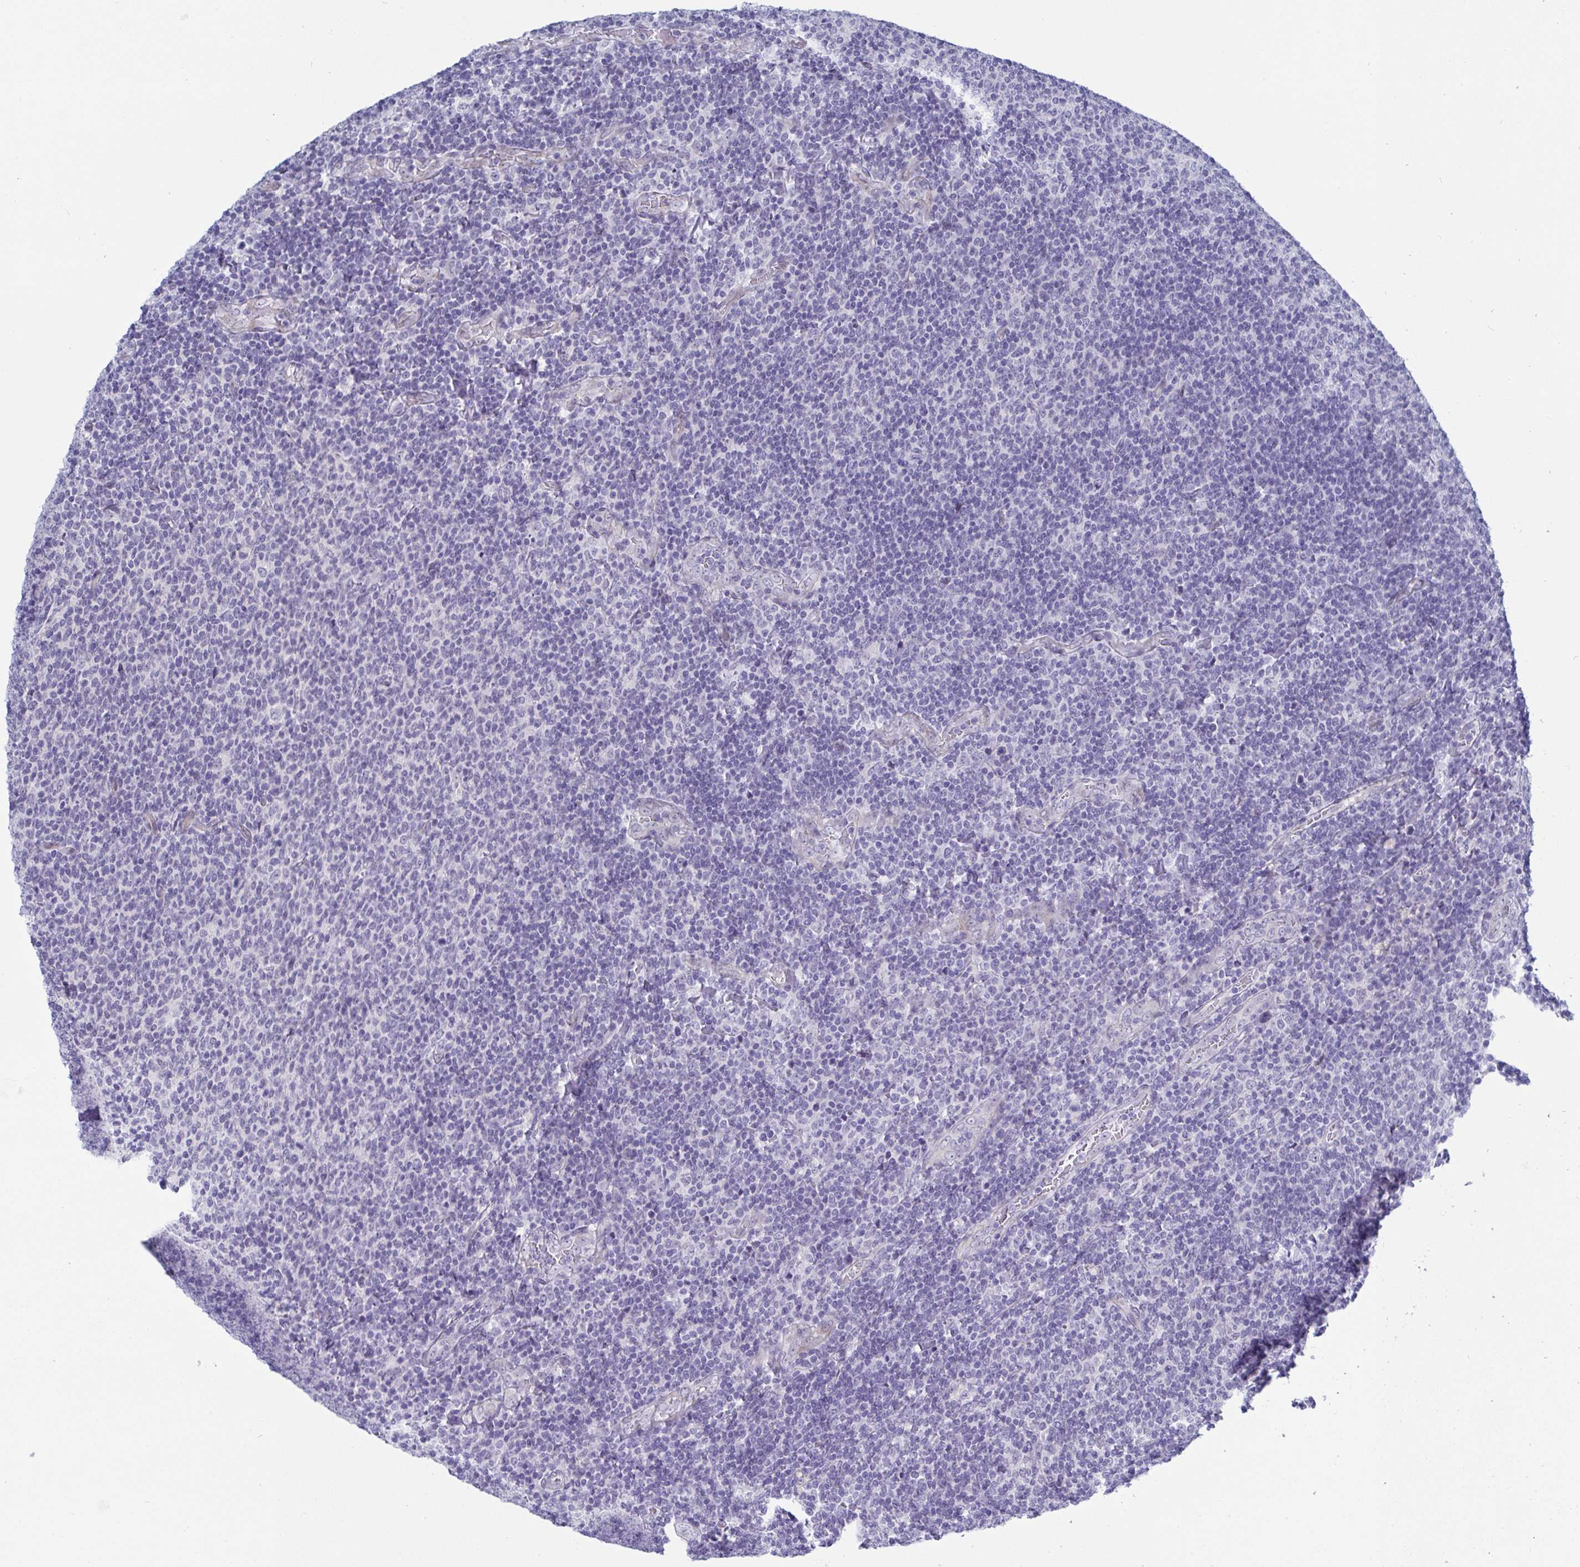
{"staining": {"intensity": "negative", "quantity": "none", "location": "none"}, "tissue": "lymphoma", "cell_type": "Tumor cells", "image_type": "cancer", "snomed": [{"axis": "morphology", "description": "Malignant lymphoma, non-Hodgkin's type, Low grade"}, {"axis": "topography", "description": "Lymph node"}], "caption": "Immunohistochemistry image of lymphoma stained for a protein (brown), which exhibits no staining in tumor cells. Nuclei are stained in blue.", "gene": "MFSD4A", "patient": {"sex": "male", "age": 52}}